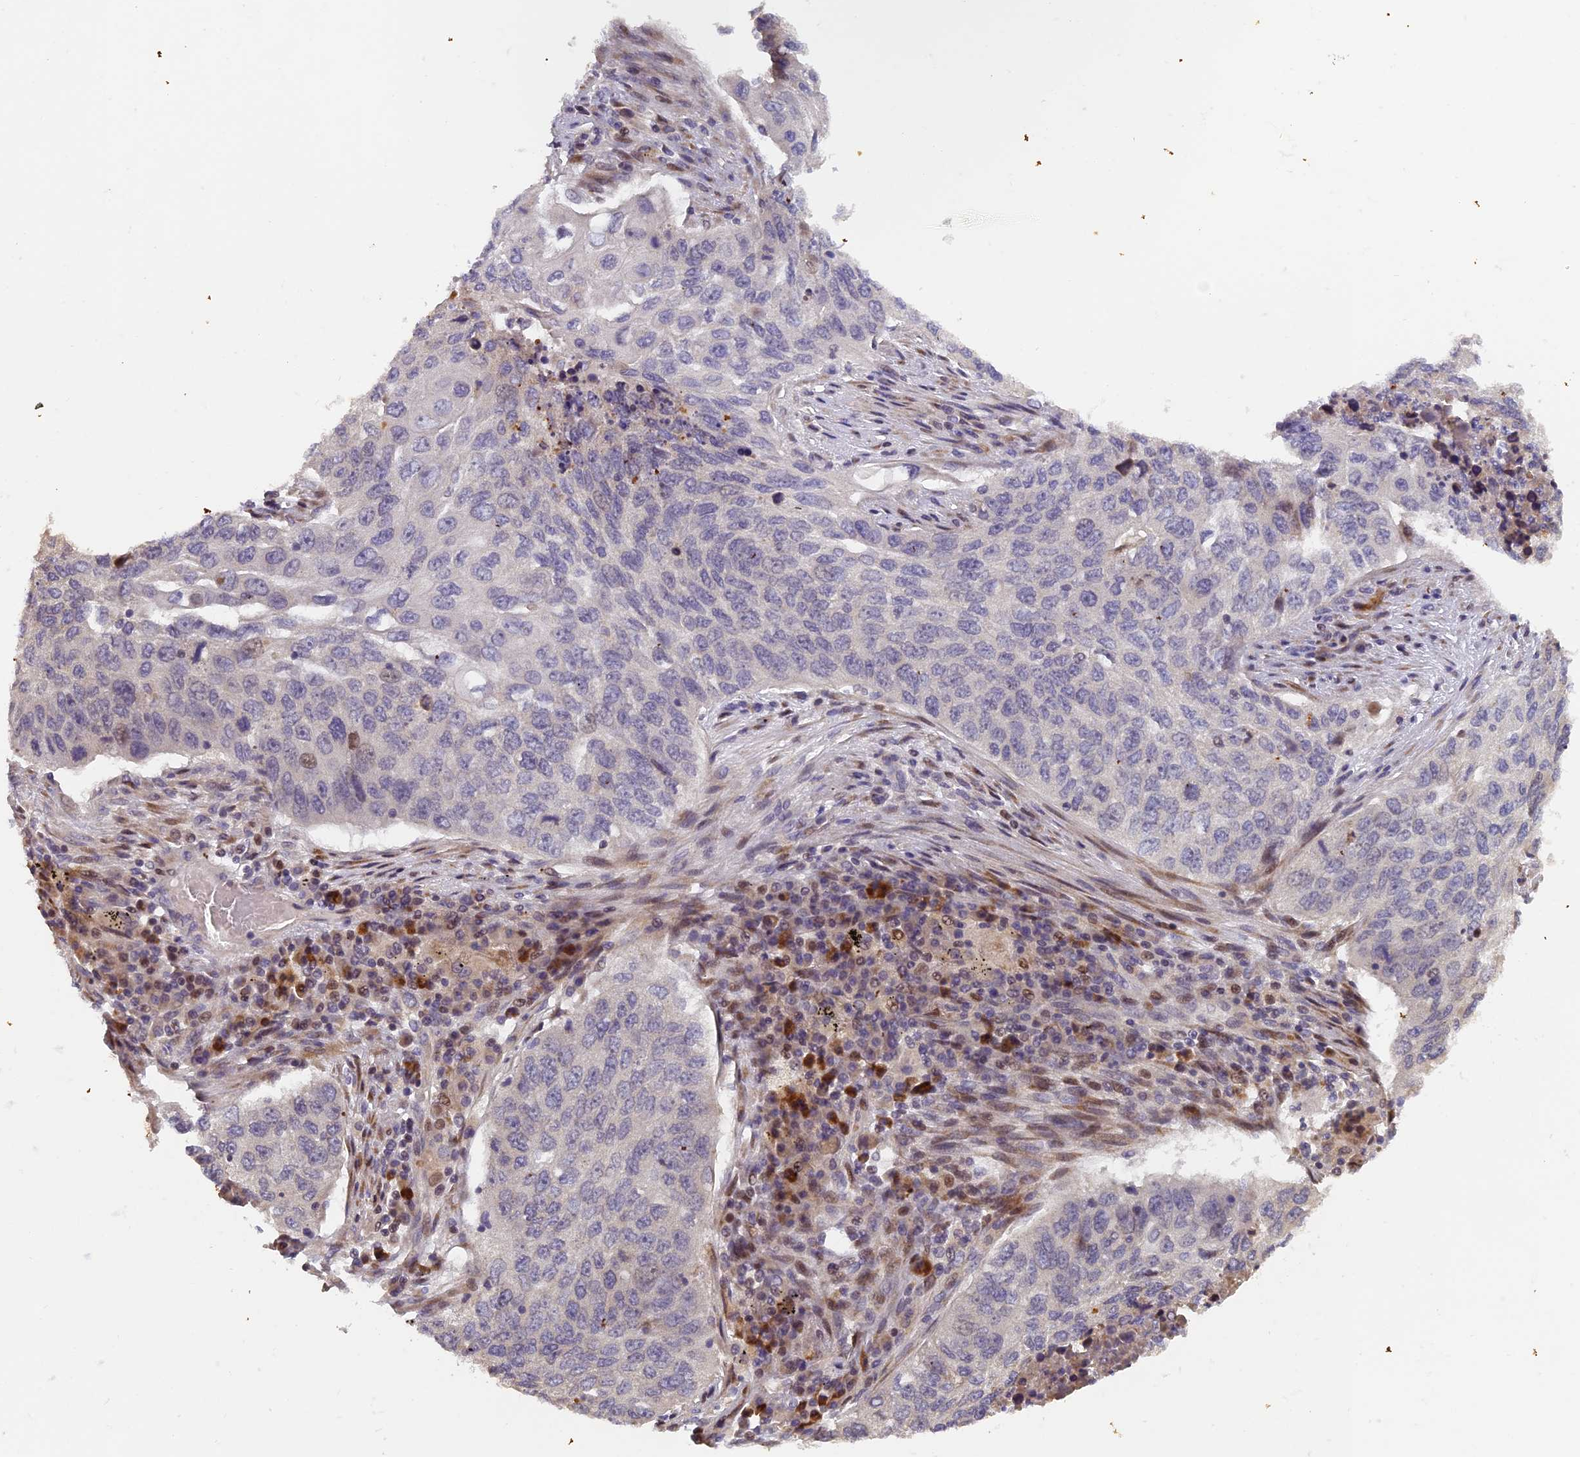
{"staining": {"intensity": "negative", "quantity": "none", "location": "none"}, "tissue": "lung cancer", "cell_type": "Tumor cells", "image_type": "cancer", "snomed": [{"axis": "morphology", "description": "Squamous cell carcinoma, NOS"}, {"axis": "topography", "description": "Lung"}], "caption": "A high-resolution photomicrograph shows immunohistochemistry staining of lung squamous cell carcinoma, which demonstrates no significant expression in tumor cells.", "gene": "RAB28", "patient": {"sex": "female", "age": 63}}